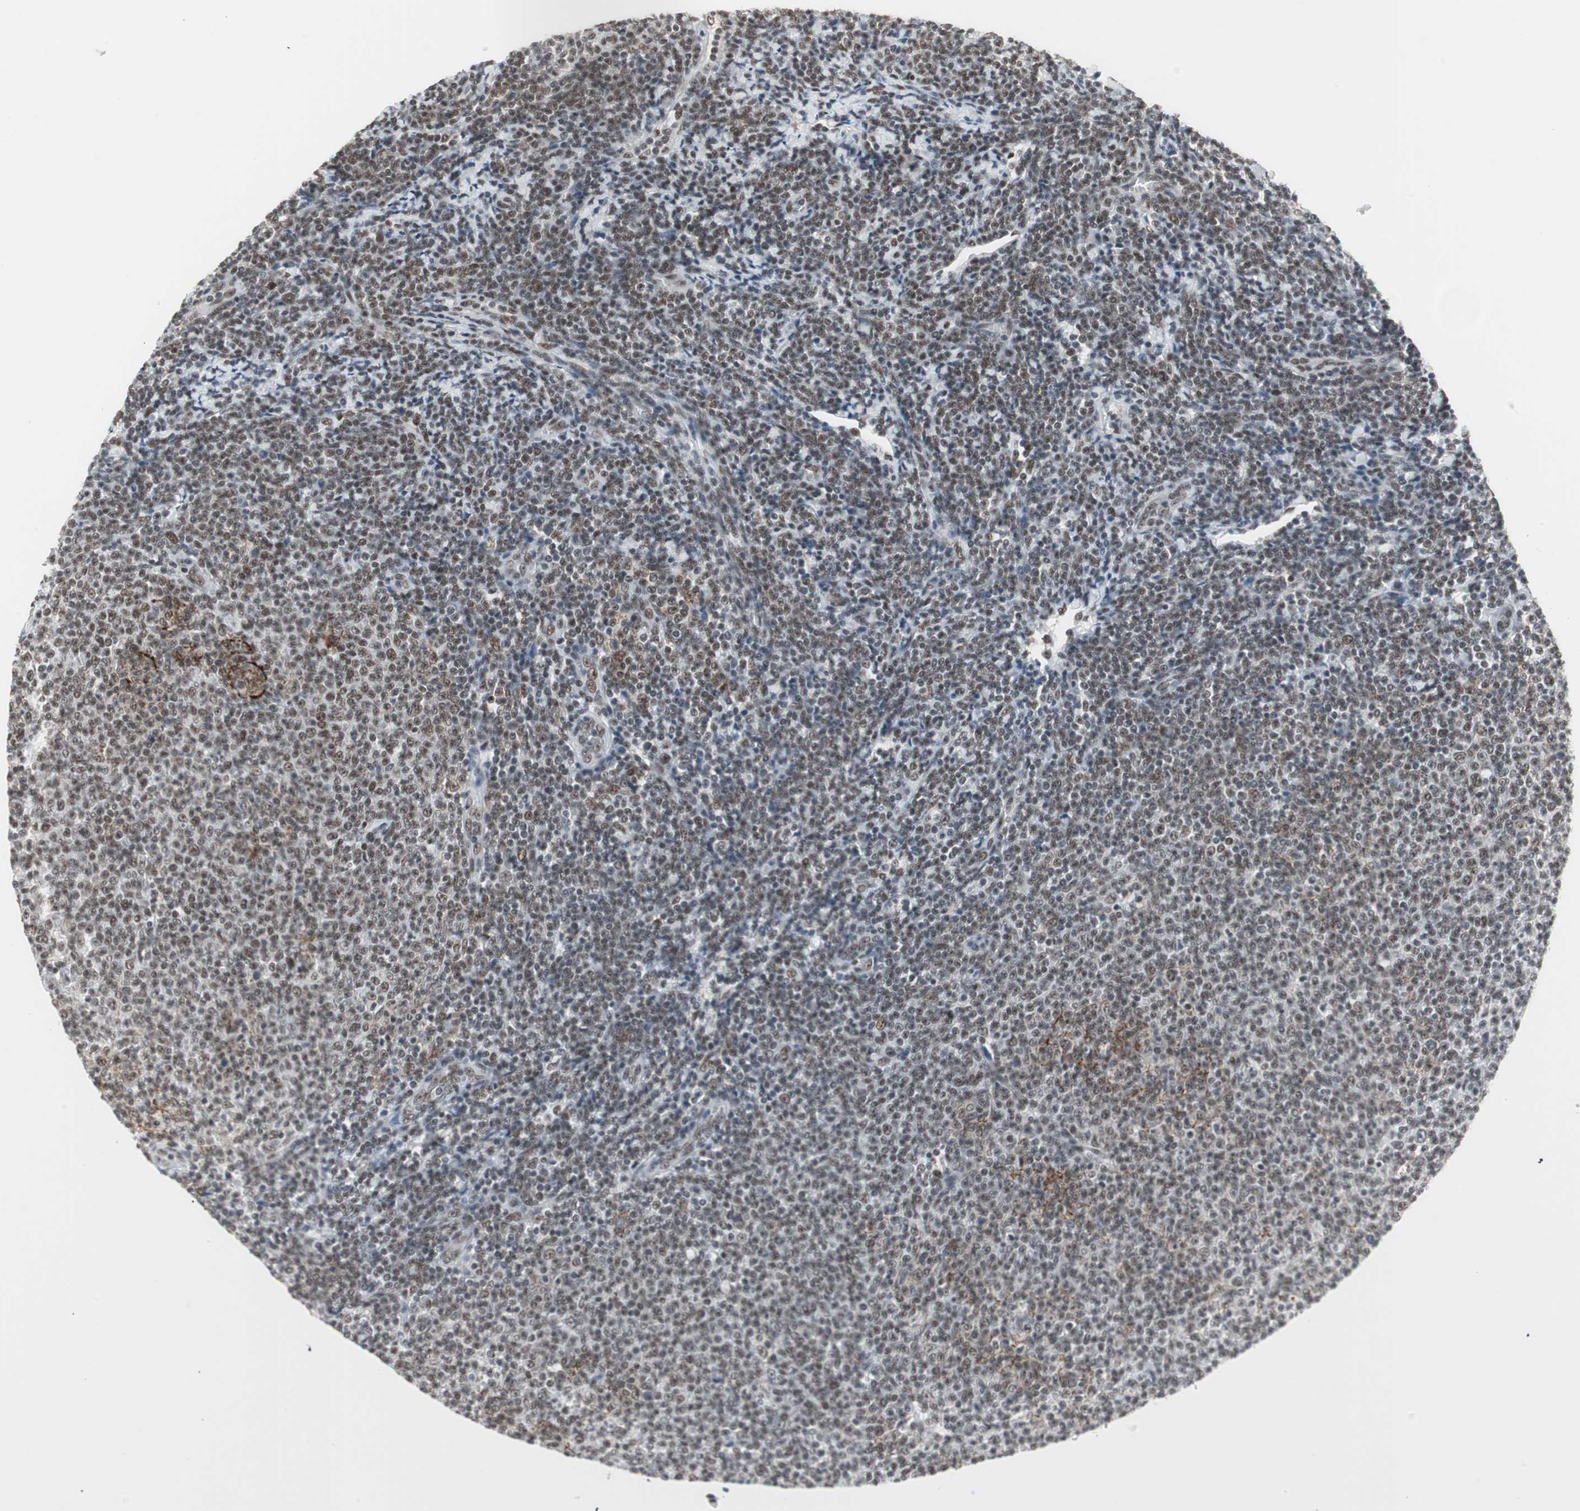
{"staining": {"intensity": "weak", "quantity": ">75%", "location": "nuclear"}, "tissue": "lymphoma", "cell_type": "Tumor cells", "image_type": "cancer", "snomed": [{"axis": "morphology", "description": "Malignant lymphoma, non-Hodgkin's type, Low grade"}, {"axis": "topography", "description": "Lymph node"}], "caption": "Immunohistochemistry (IHC) of human lymphoma displays low levels of weak nuclear expression in approximately >75% of tumor cells.", "gene": "RTF1", "patient": {"sex": "male", "age": 66}}